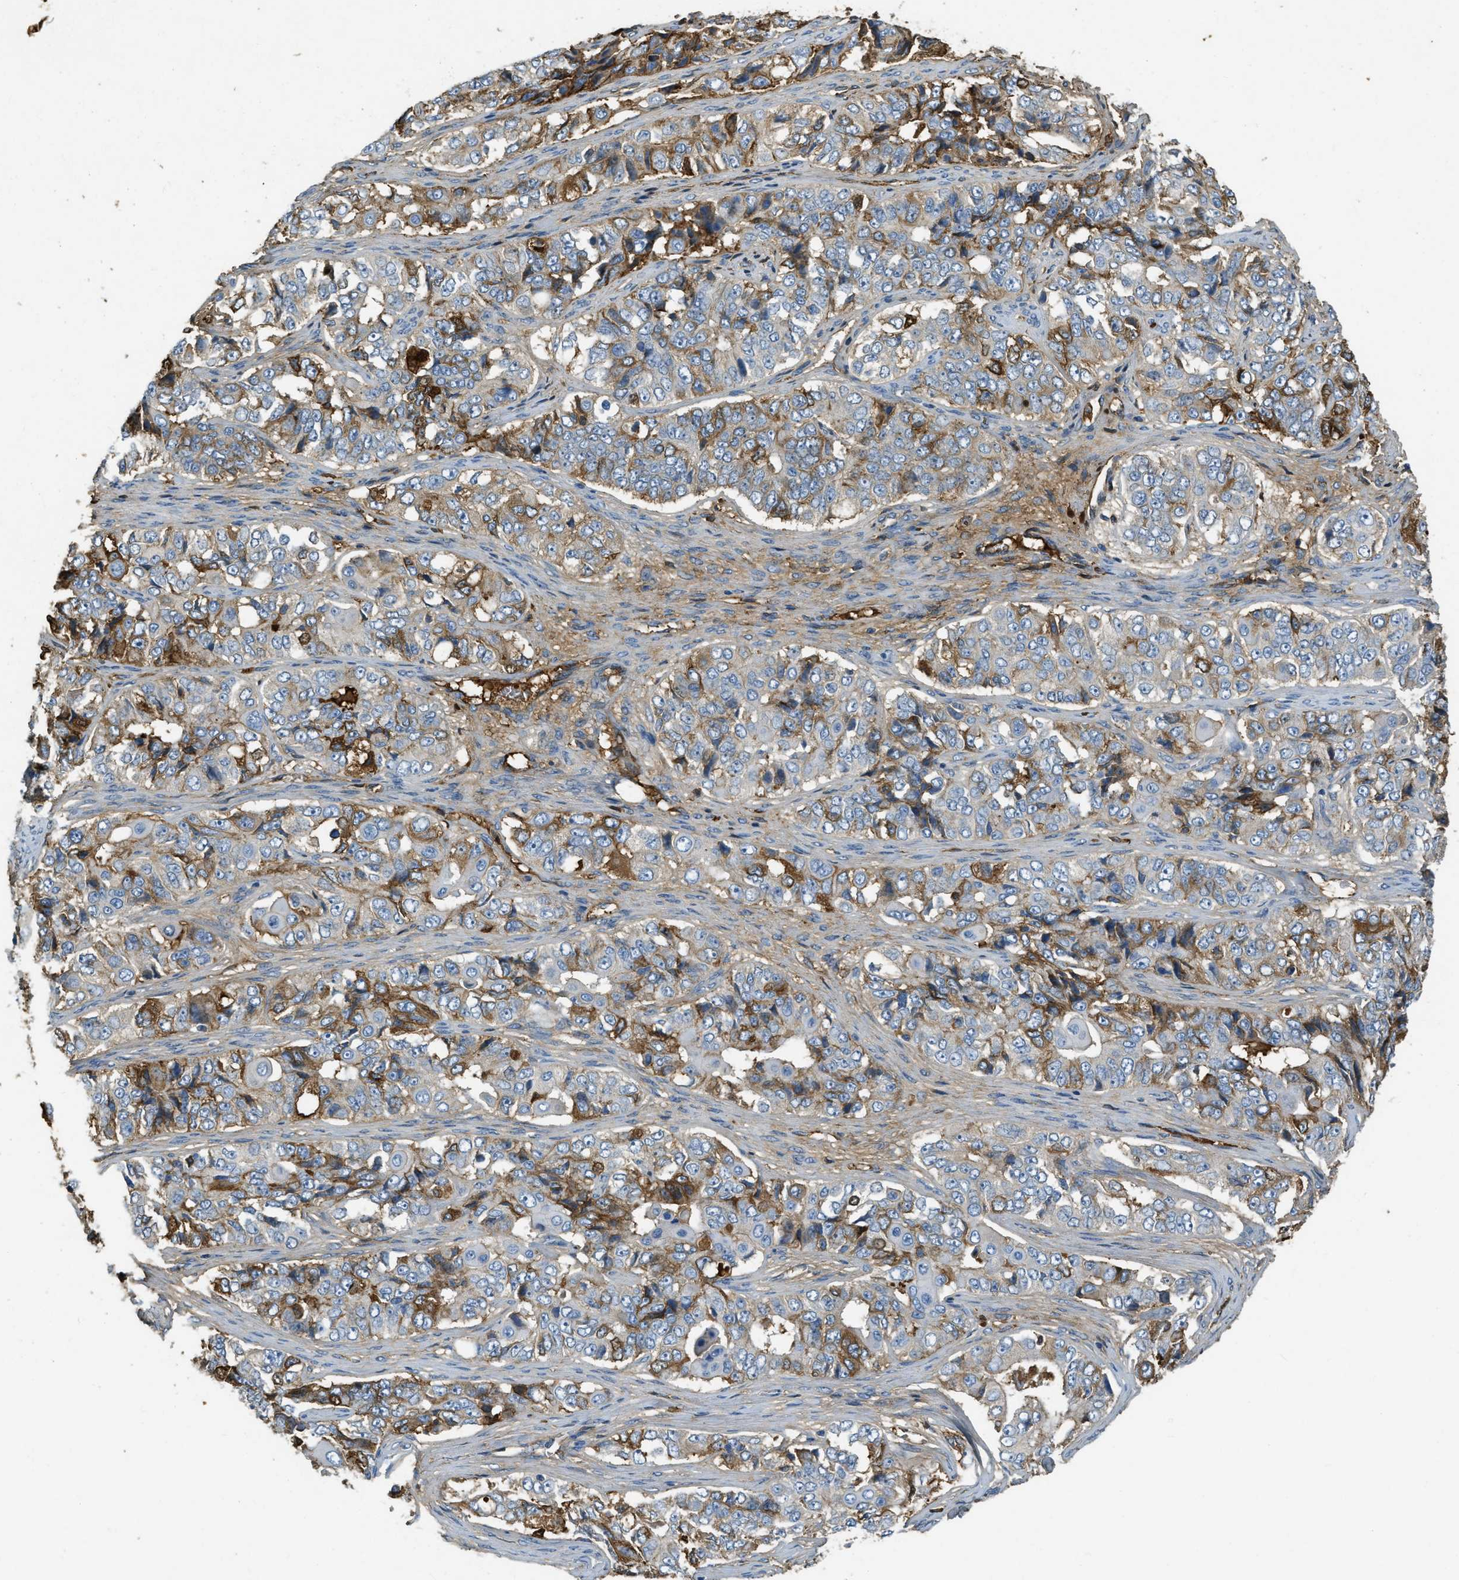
{"staining": {"intensity": "moderate", "quantity": "25%-75%", "location": "cytoplasmic/membranous"}, "tissue": "ovarian cancer", "cell_type": "Tumor cells", "image_type": "cancer", "snomed": [{"axis": "morphology", "description": "Carcinoma, endometroid"}, {"axis": "topography", "description": "Ovary"}], "caption": "Immunohistochemical staining of ovarian cancer shows medium levels of moderate cytoplasmic/membranous protein positivity in about 25%-75% of tumor cells.", "gene": "PRTN3", "patient": {"sex": "female", "age": 51}}